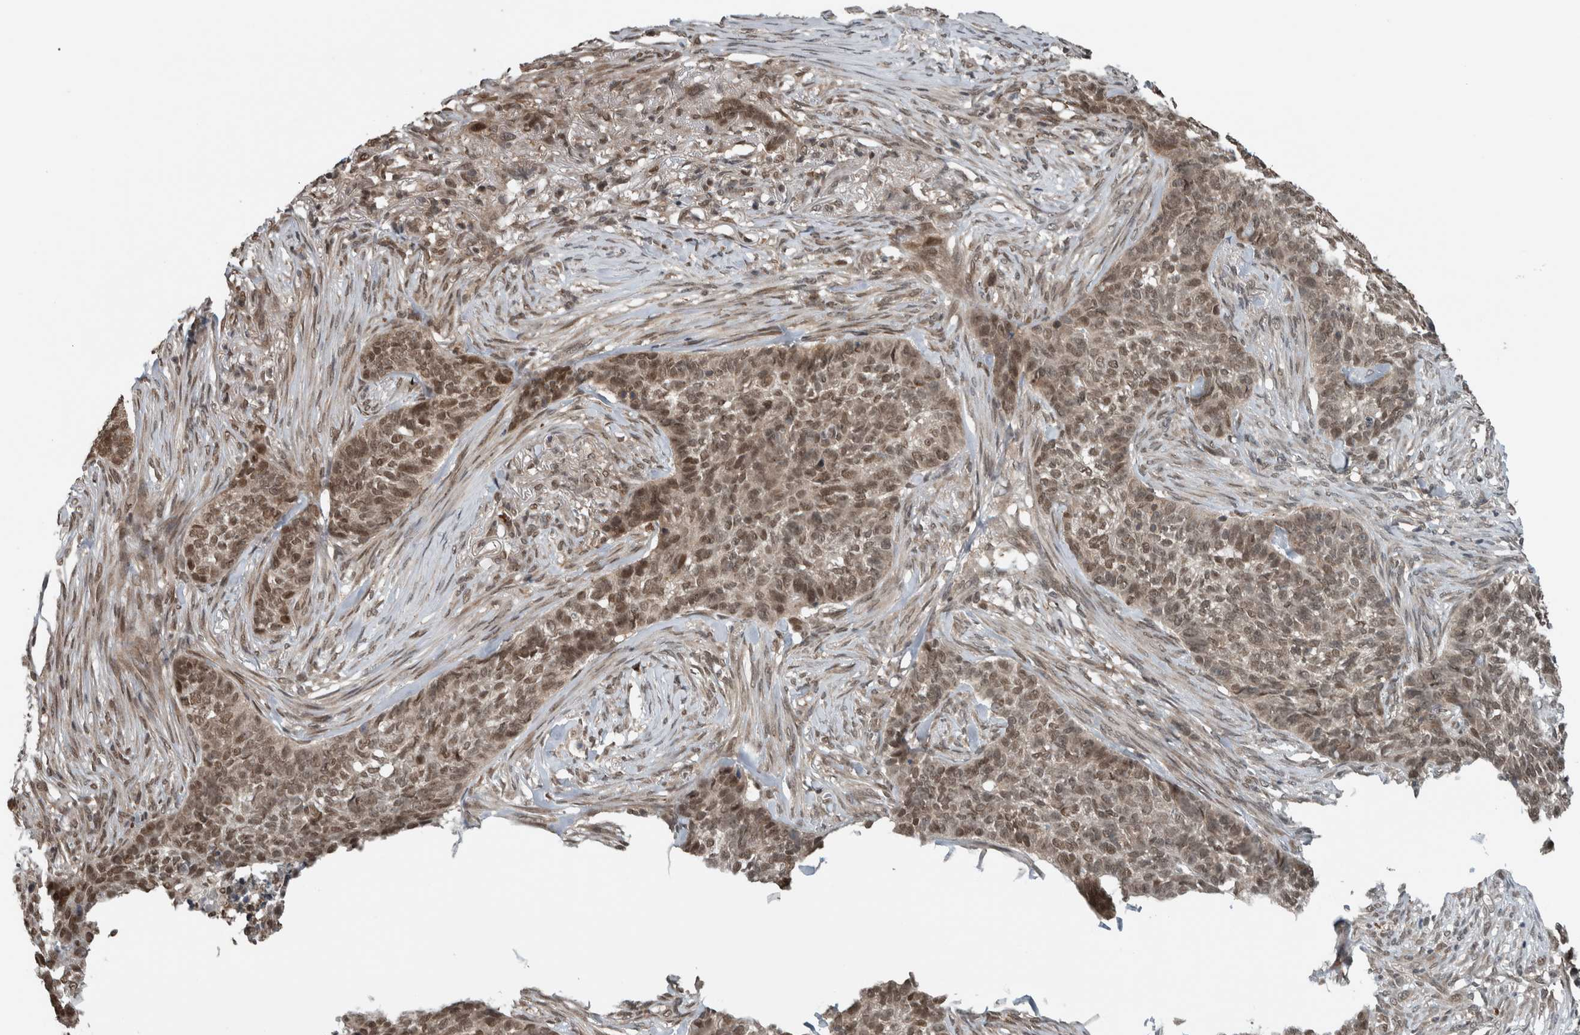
{"staining": {"intensity": "moderate", "quantity": ">75%", "location": "nuclear"}, "tissue": "skin cancer", "cell_type": "Tumor cells", "image_type": "cancer", "snomed": [{"axis": "morphology", "description": "Basal cell carcinoma"}, {"axis": "topography", "description": "Skin"}], "caption": "A brown stain labels moderate nuclear staining of a protein in human basal cell carcinoma (skin) tumor cells.", "gene": "SPAG7", "patient": {"sex": "male", "age": 85}}